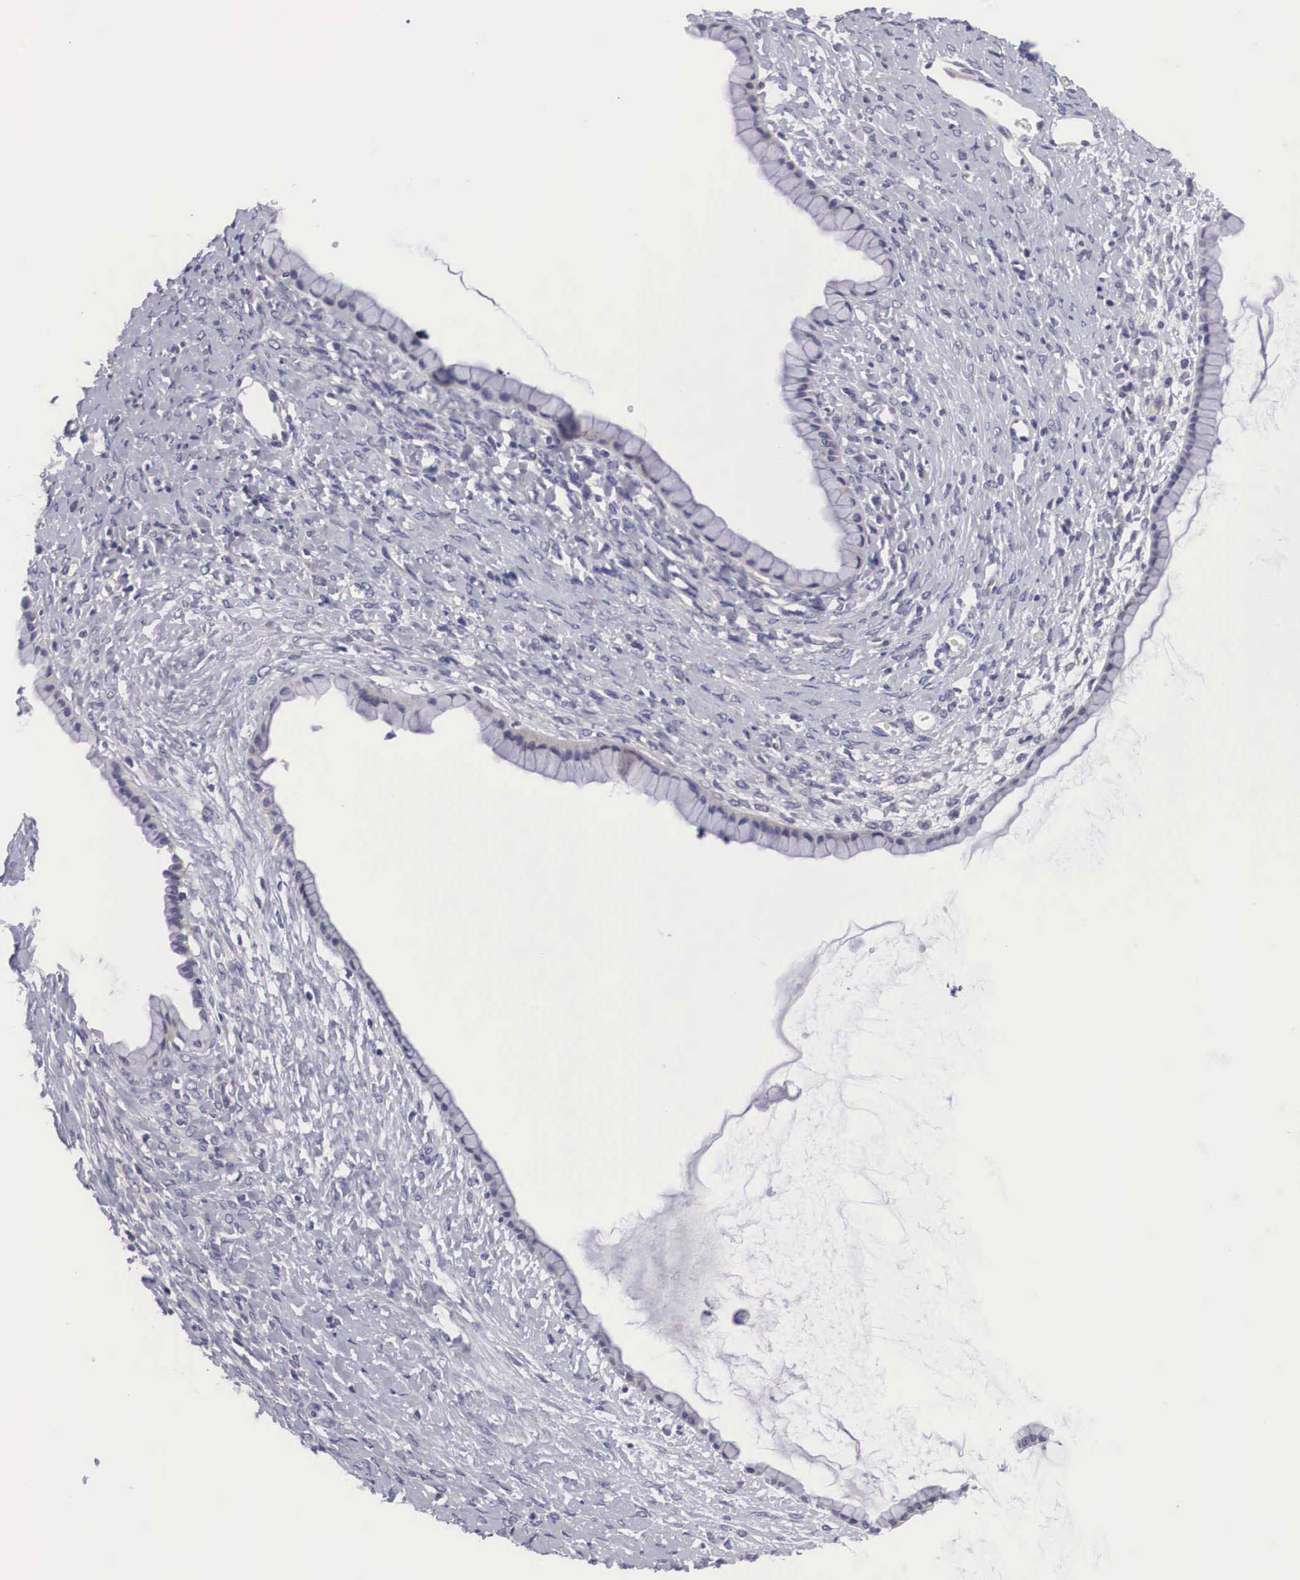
{"staining": {"intensity": "negative", "quantity": "none", "location": "none"}, "tissue": "ovarian cancer", "cell_type": "Tumor cells", "image_type": "cancer", "snomed": [{"axis": "morphology", "description": "Cystadenocarcinoma, mucinous, NOS"}, {"axis": "topography", "description": "Ovary"}], "caption": "A micrograph of human ovarian cancer (mucinous cystadenocarcinoma) is negative for staining in tumor cells.", "gene": "MAST4", "patient": {"sex": "female", "age": 25}}